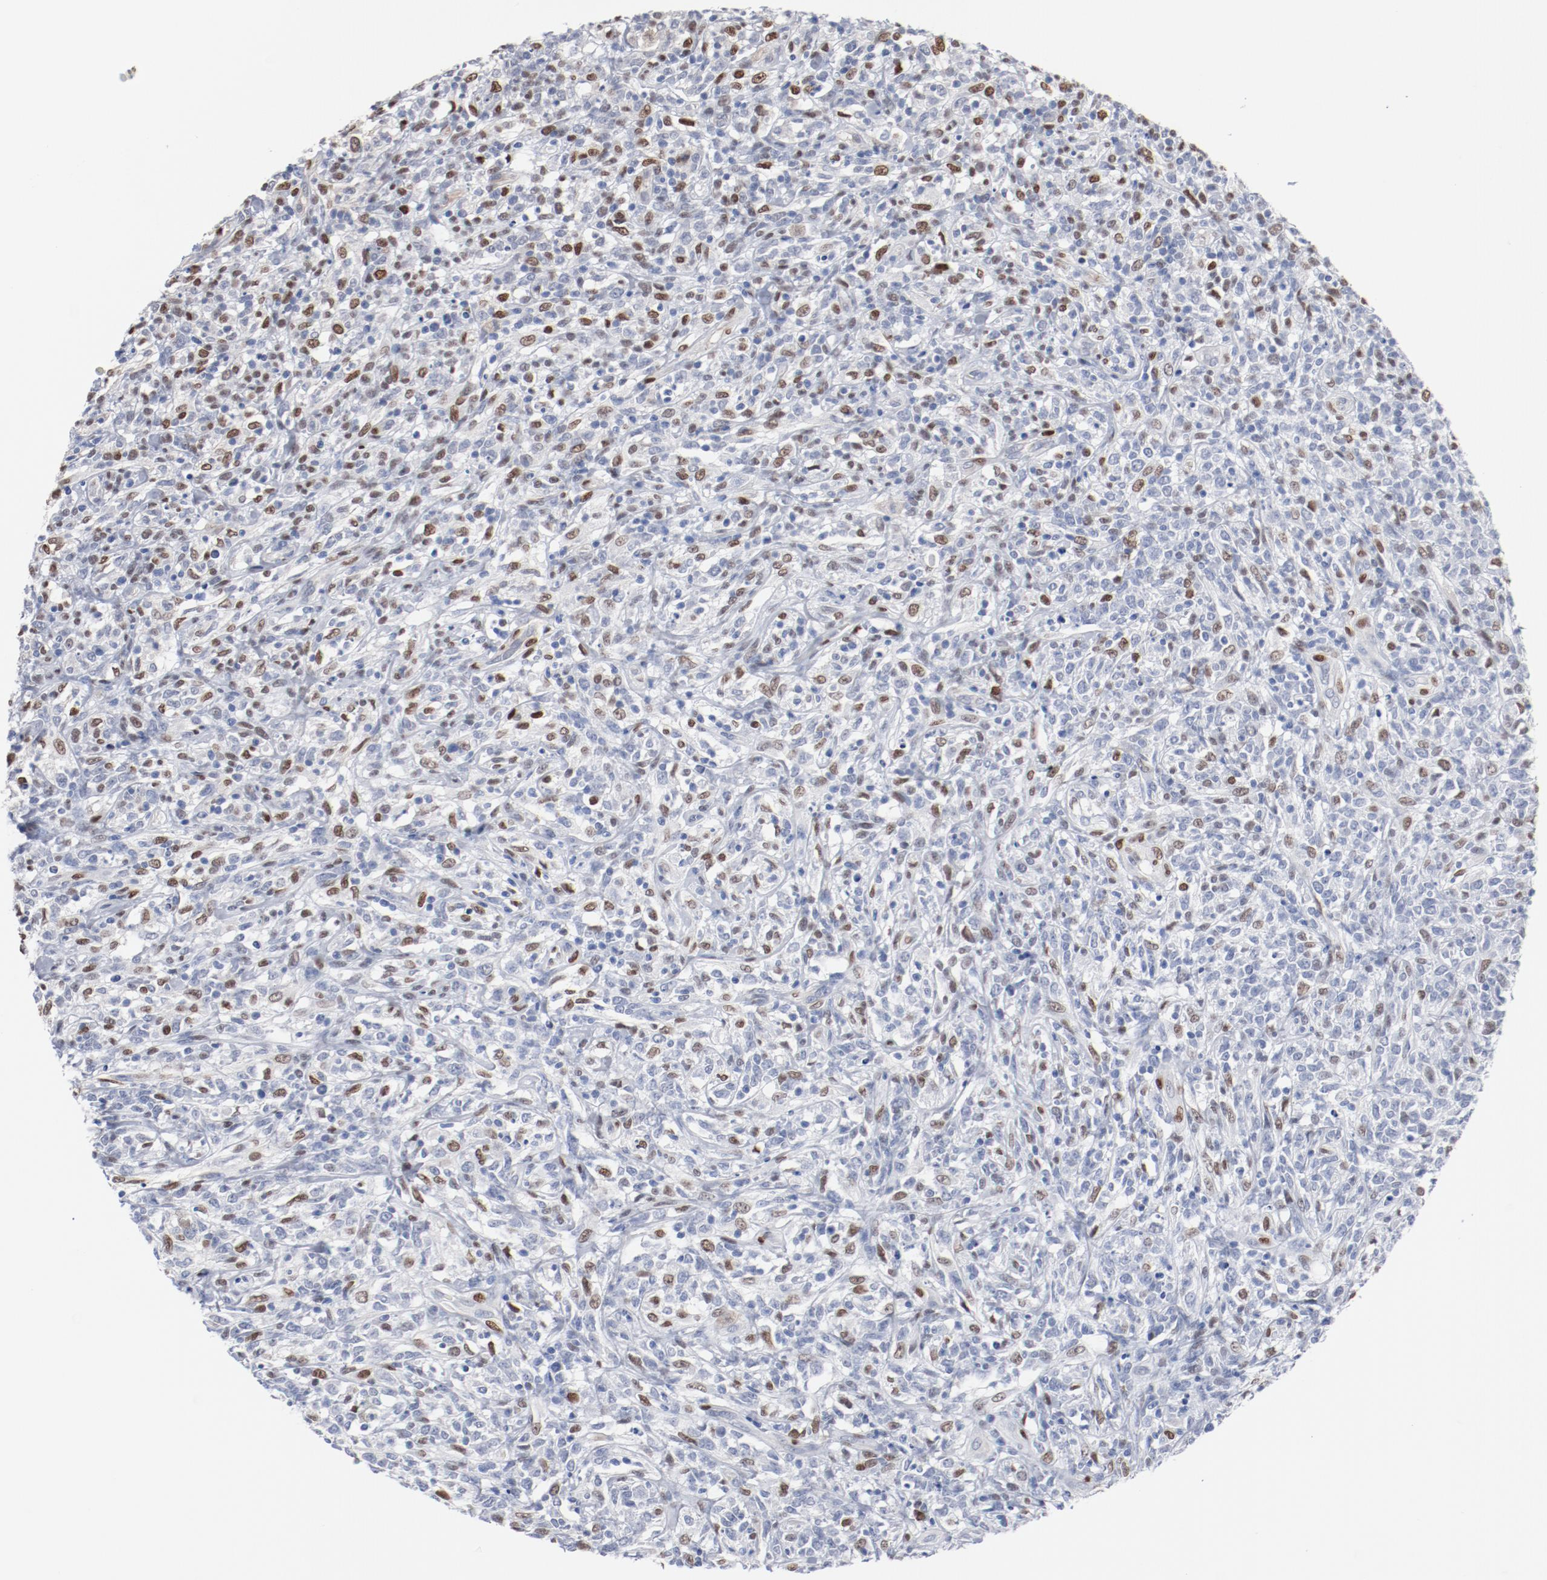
{"staining": {"intensity": "moderate", "quantity": "<25%", "location": "nuclear"}, "tissue": "lymphoma", "cell_type": "Tumor cells", "image_type": "cancer", "snomed": [{"axis": "morphology", "description": "Malignant lymphoma, non-Hodgkin's type, High grade"}, {"axis": "topography", "description": "Lymph node"}], "caption": "This is a micrograph of immunohistochemistry (IHC) staining of malignant lymphoma, non-Hodgkin's type (high-grade), which shows moderate positivity in the nuclear of tumor cells.", "gene": "ZEB2", "patient": {"sex": "female", "age": 73}}